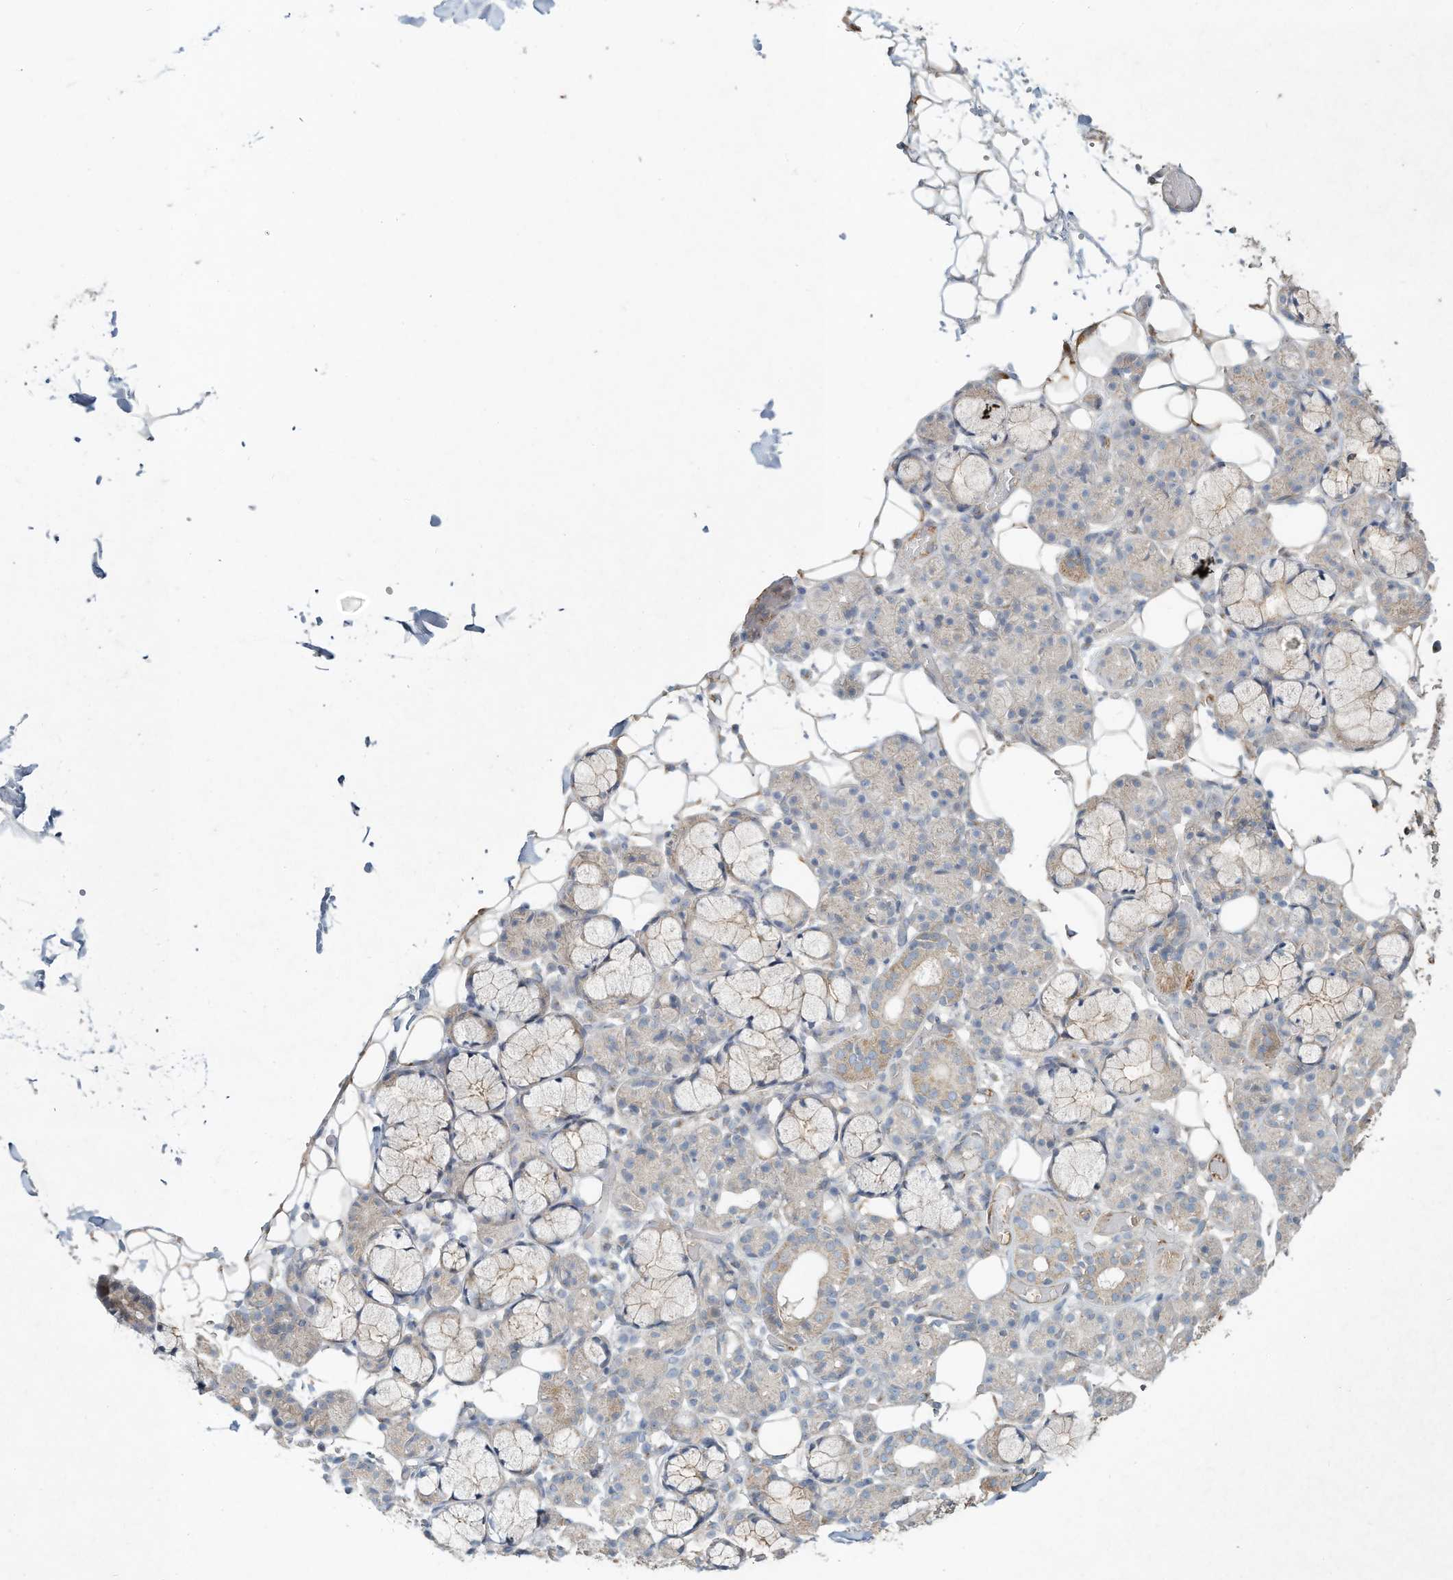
{"staining": {"intensity": "weak", "quantity": "<25%", "location": "cytoplasmic/membranous"}, "tissue": "salivary gland", "cell_type": "Glandular cells", "image_type": "normal", "snomed": [{"axis": "morphology", "description": "Normal tissue, NOS"}, {"axis": "topography", "description": "Salivary gland"}], "caption": "A histopathology image of salivary gland stained for a protein reveals no brown staining in glandular cells. The staining is performed using DAB brown chromogen with nuclei counter-stained in using hematoxylin.", "gene": "HTR5A", "patient": {"sex": "male", "age": 63}}